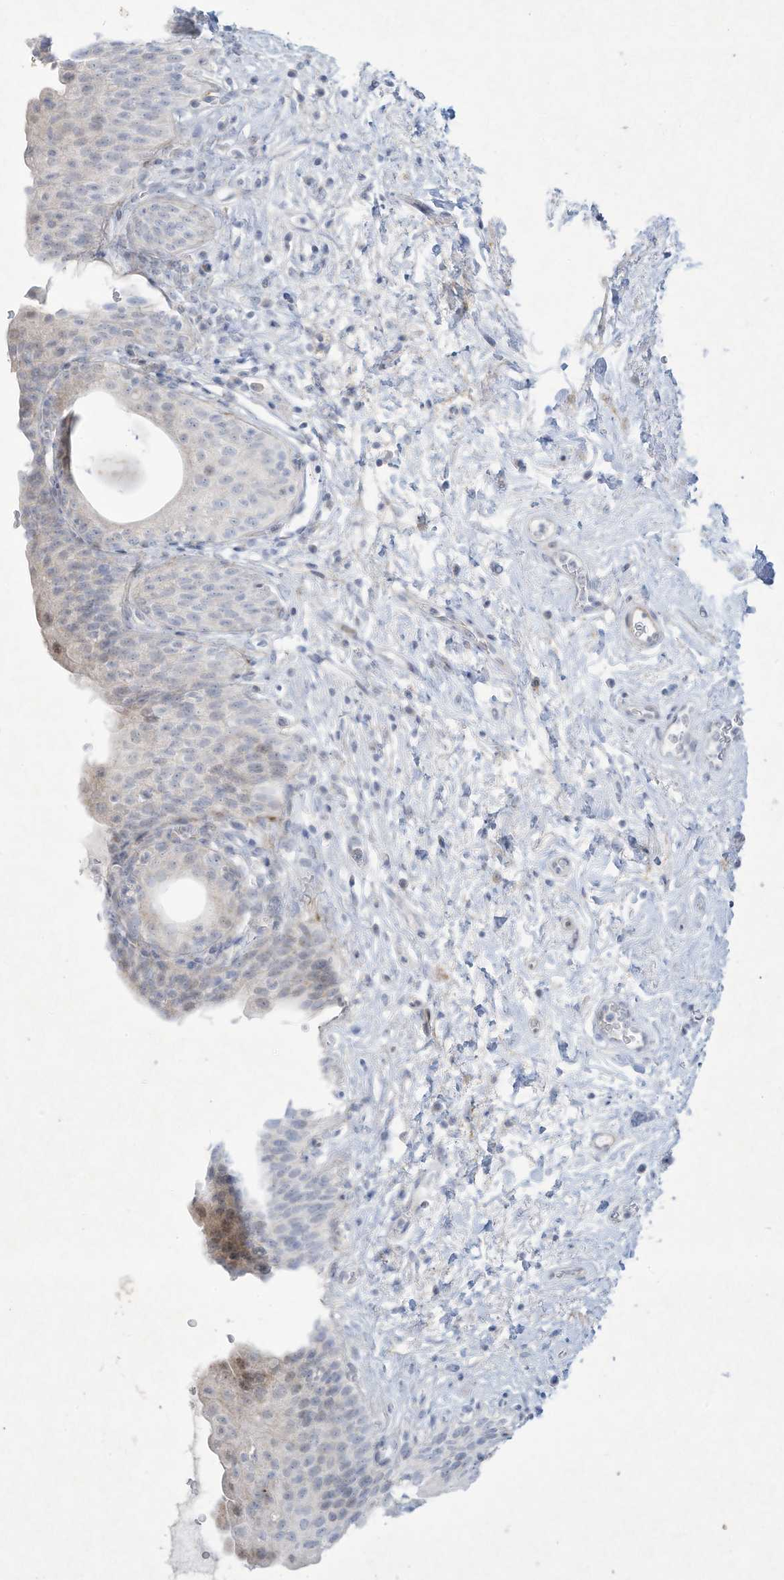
{"staining": {"intensity": "weak", "quantity": "<25%", "location": "nuclear"}, "tissue": "urinary bladder", "cell_type": "Urothelial cells", "image_type": "normal", "snomed": [{"axis": "morphology", "description": "Normal tissue, NOS"}, {"axis": "topography", "description": "Urinary bladder"}], "caption": "Immunohistochemistry image of benign urinary bladder stained for a protein (brown), which demonstrates no staining in urothelial cells.", "gene": "PAX6", "patient": {"sex": "male", "age": 83}}